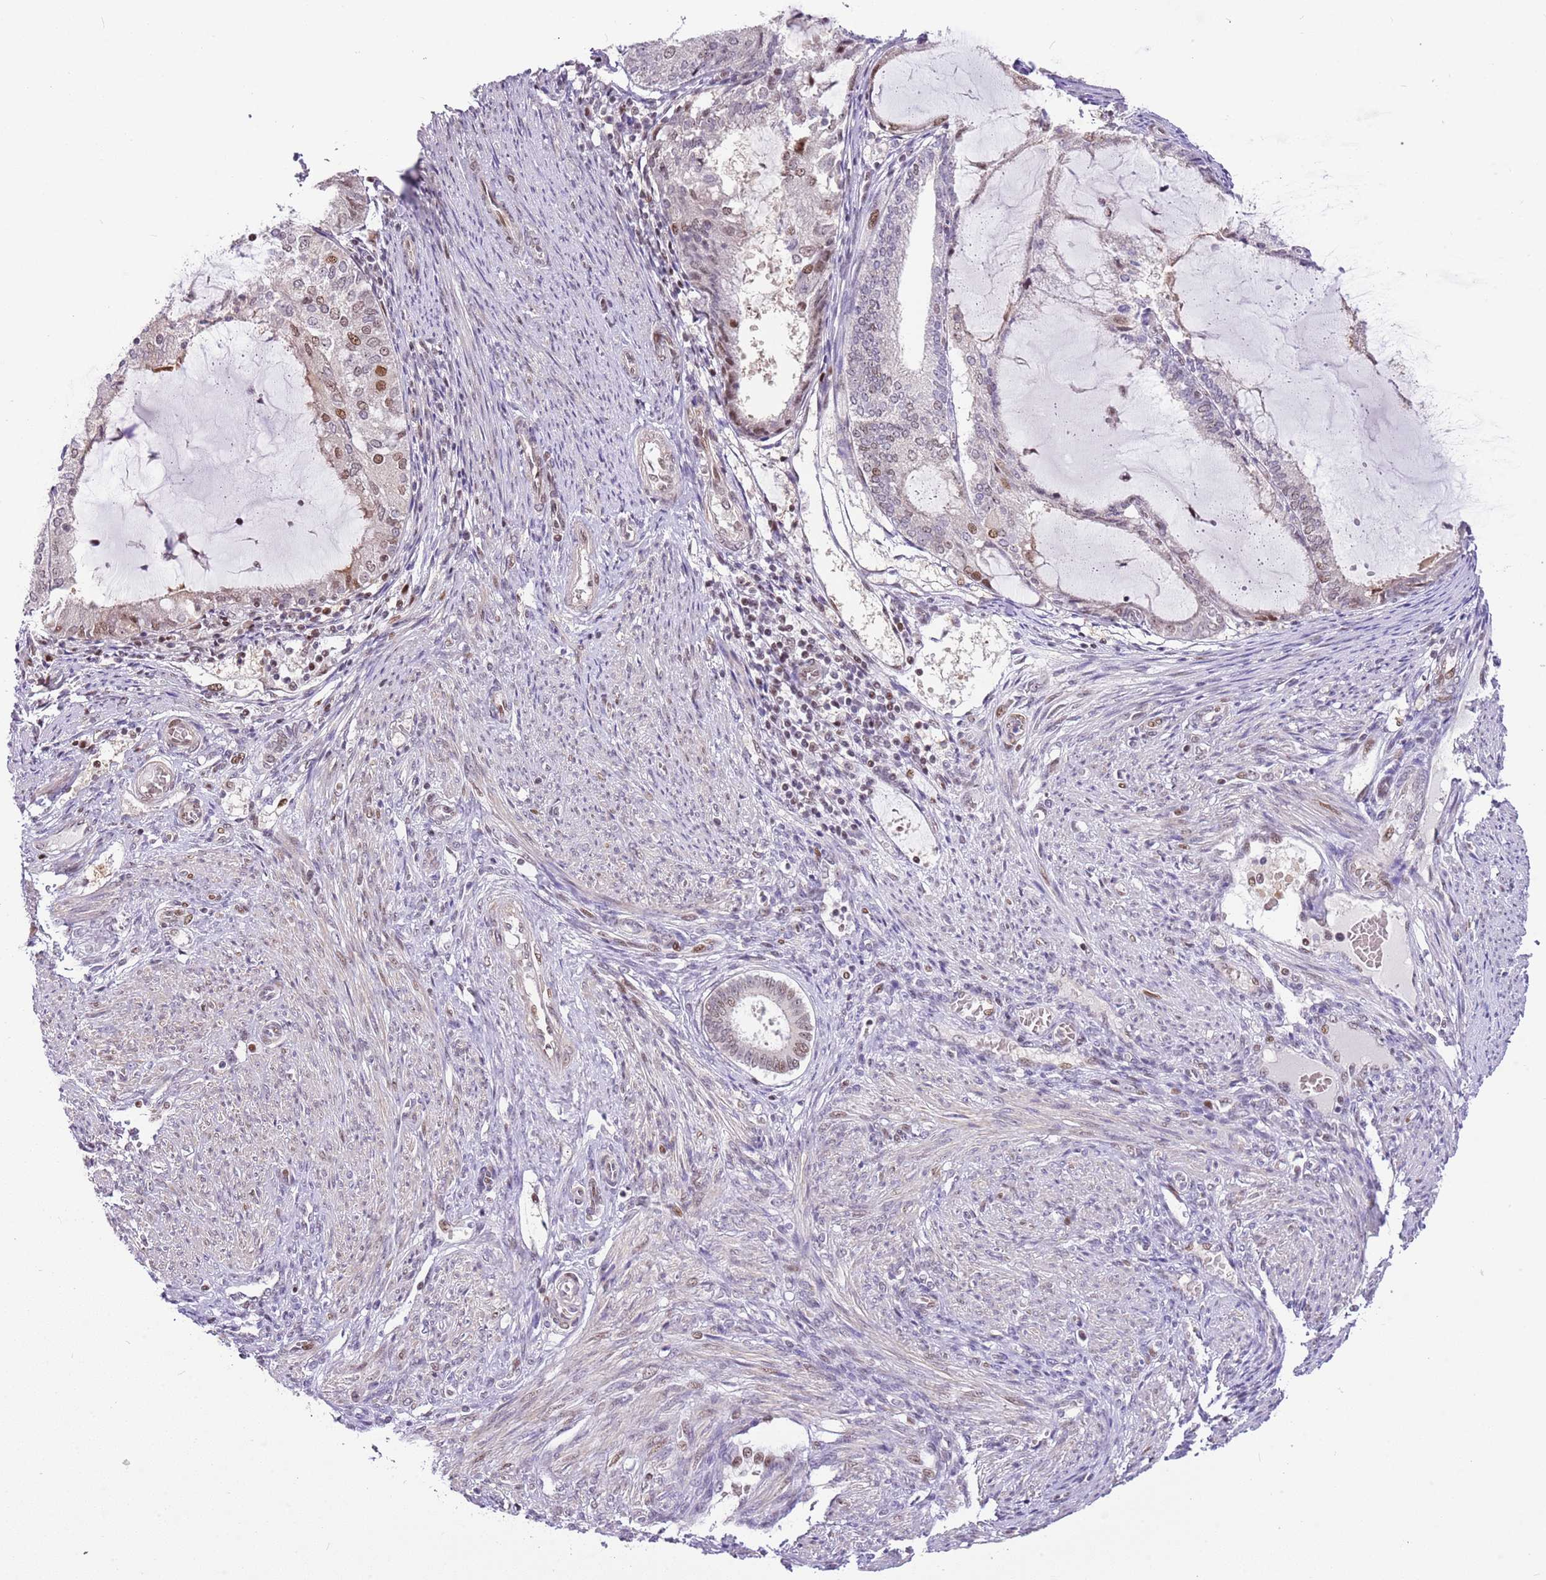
{"staining": {"intensity": "moderate", "quantity": "25%-75%", "location": "nuclear"}, "tissue": "endometrial cancer", "cell_type": "Tumor cells", "image_type": "cancer", "snomed": [{"axis": "morphology", "description": "Adenocarcinoma, NOS"}, {"axis": "topography", "description": "Endometrium"}], "caption": "Moderate nuclear protein staining is present in about 25%-75% of tumor cells in adenocarcinoma (endometrial).", "gene": "RFK", "patient": {"sex": "female", "age": 81}}